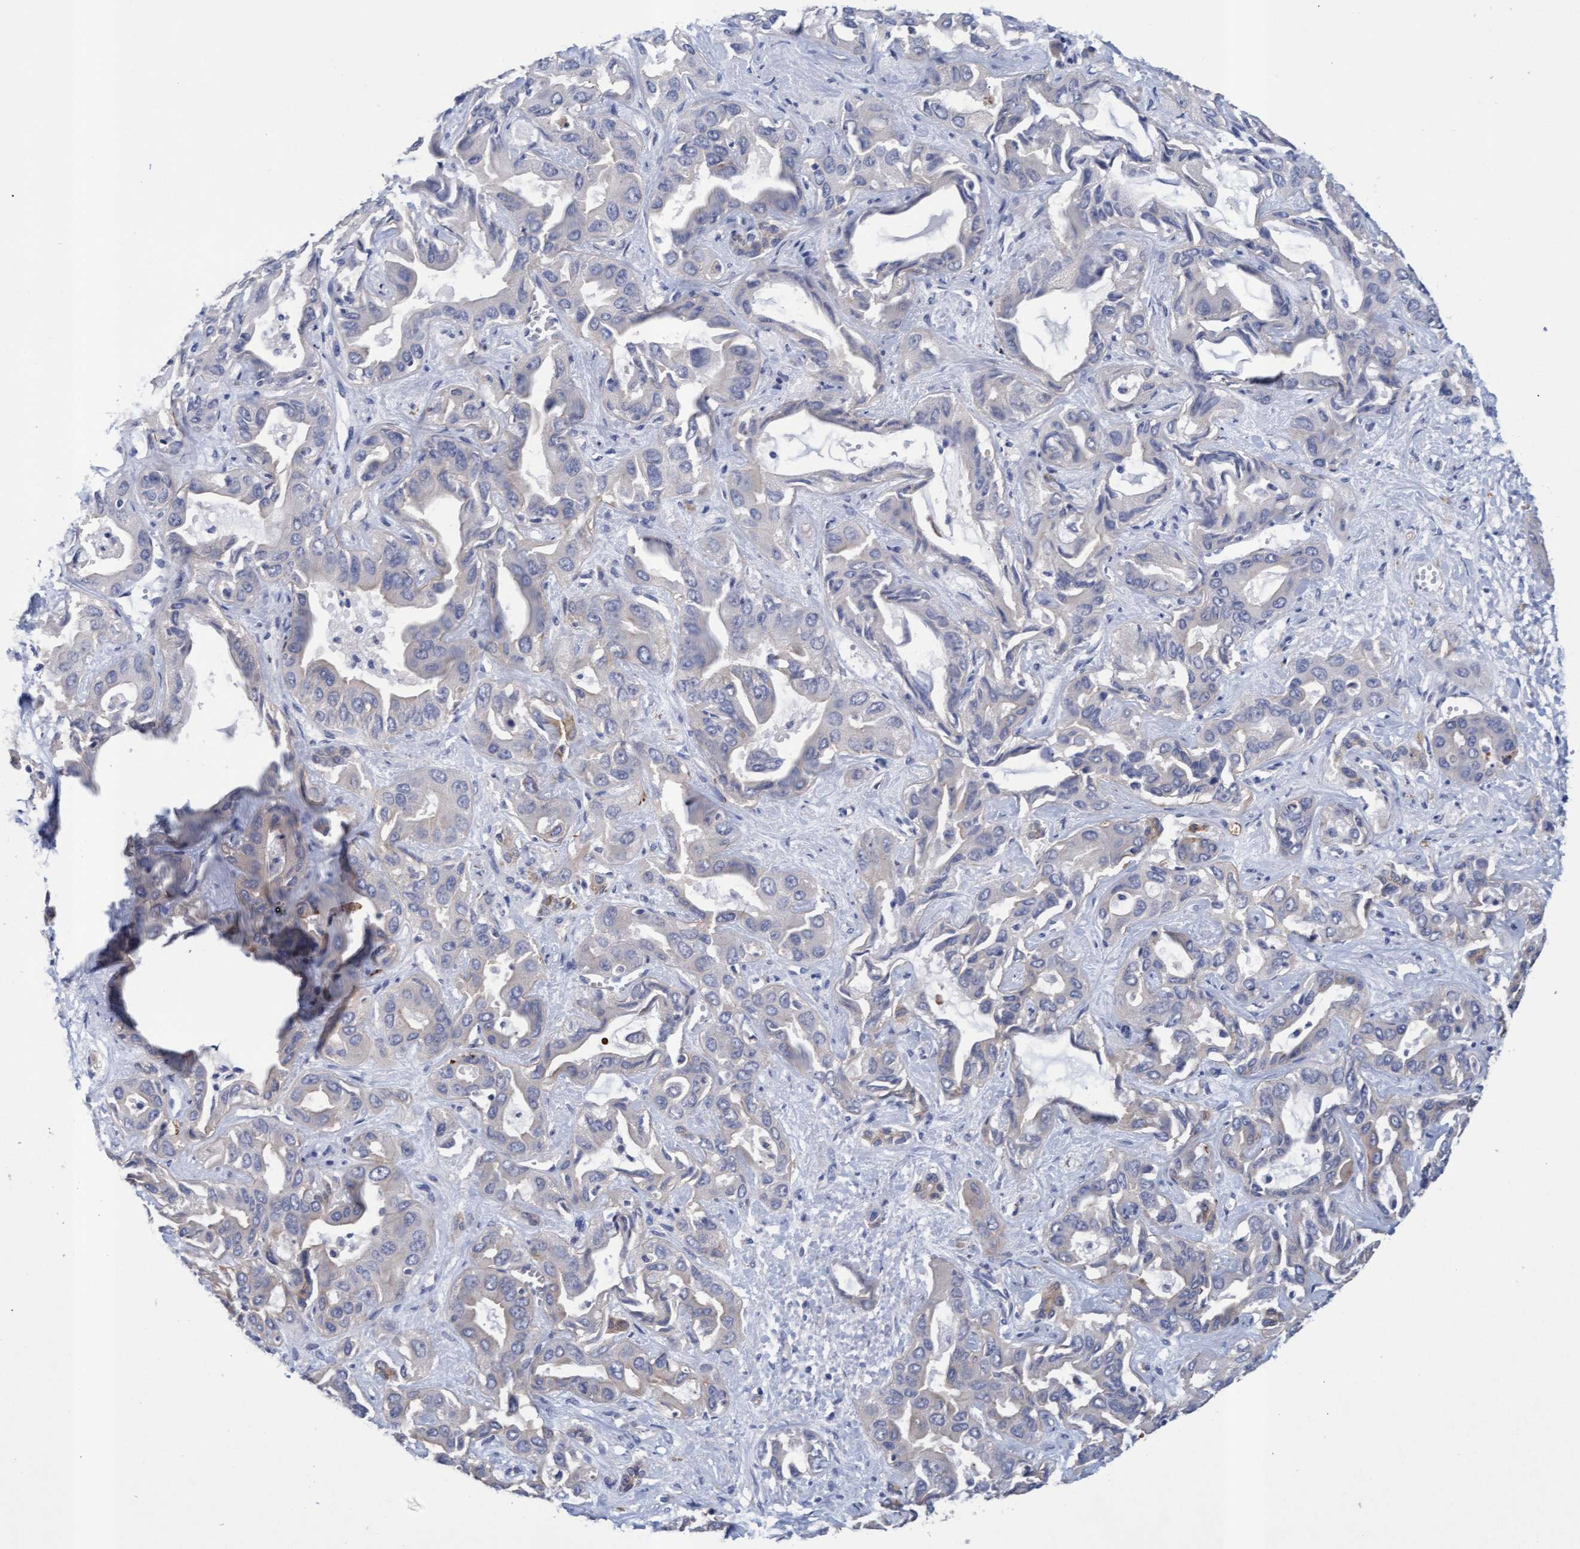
{"staining": {"intensity": "negative", "quantity": "none", "location": "none"}, "tissue": "liver cancer", "cell_type": "Tumor cells", "image_type": "cancer", "snomed": [{"axis": "morphology", "description": "Cholangiocarcinoma"}, {"axis": "topography", "description": "Liver"}], "caption": "The histopathology image demonstrates no significant positivity in tumor cells of liver cholangiocarcinoma.", "gene": "MRPL38", "patient": {"sex": "female", "age": 52}}